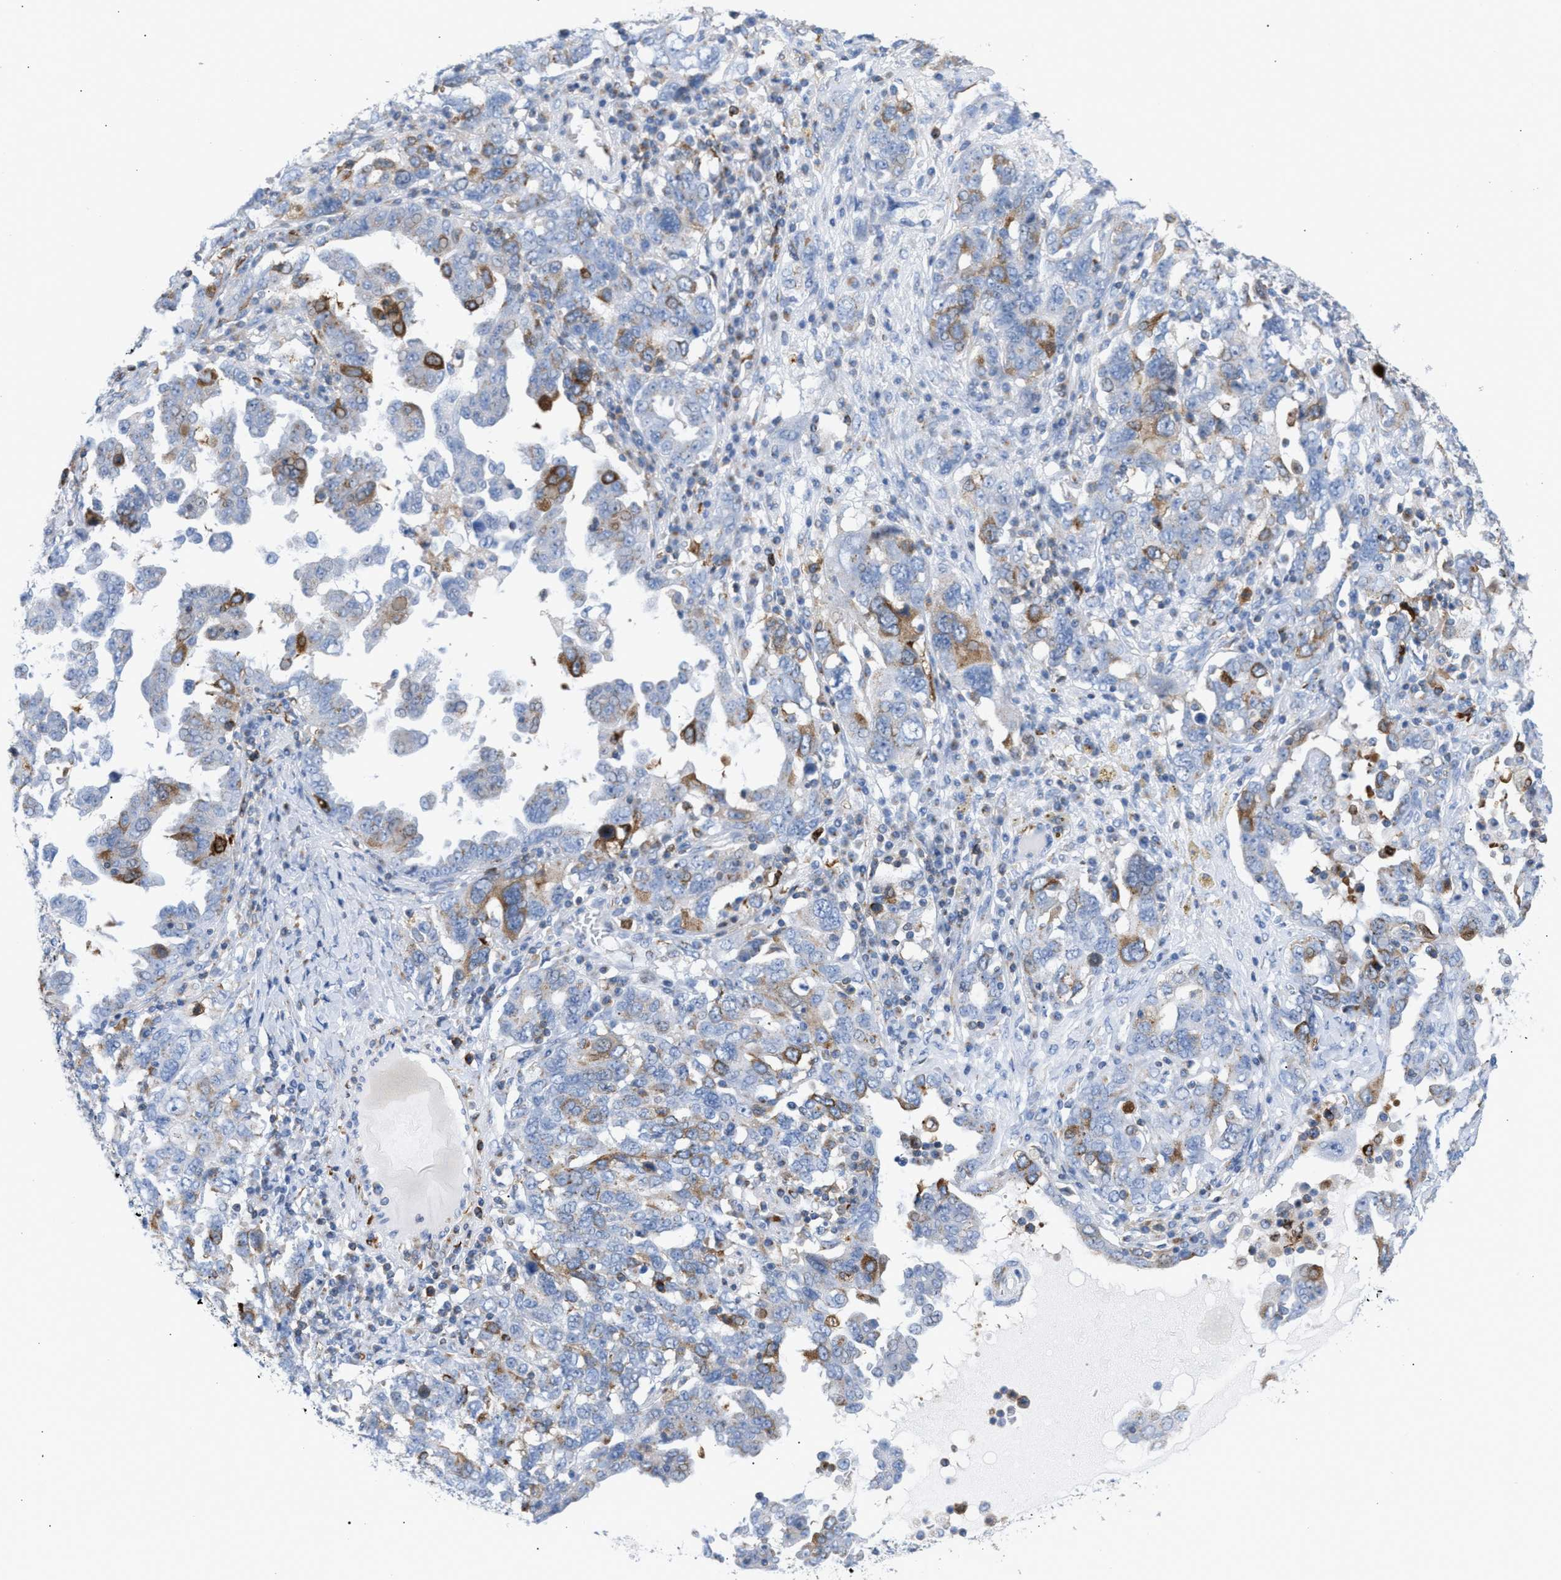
{"staining": {"intensity": "moderate", "quantity": "25%-75%", "location": "cytoplasmic/membranous"}, "tissue": "ovarian cancer", "cell_type": "Tumor cells", "image_type": "cancer", "snomed": [{"axis": "morphology", "description": "Carcinoma, endometroid"}, {"axis": "topography", "description": "Ovary"}], "caption": "Protein expression analysis of ovarian cancer (endometroid carcinoma) shows moderate cytoplasmic/membranous positivity in approximately 25%-75% of tumor cells. The protein is shown in brown color, while the nuclei are stained blue.", "gene": "TACC3", "patient": {"sex": "female", "age": 62}}